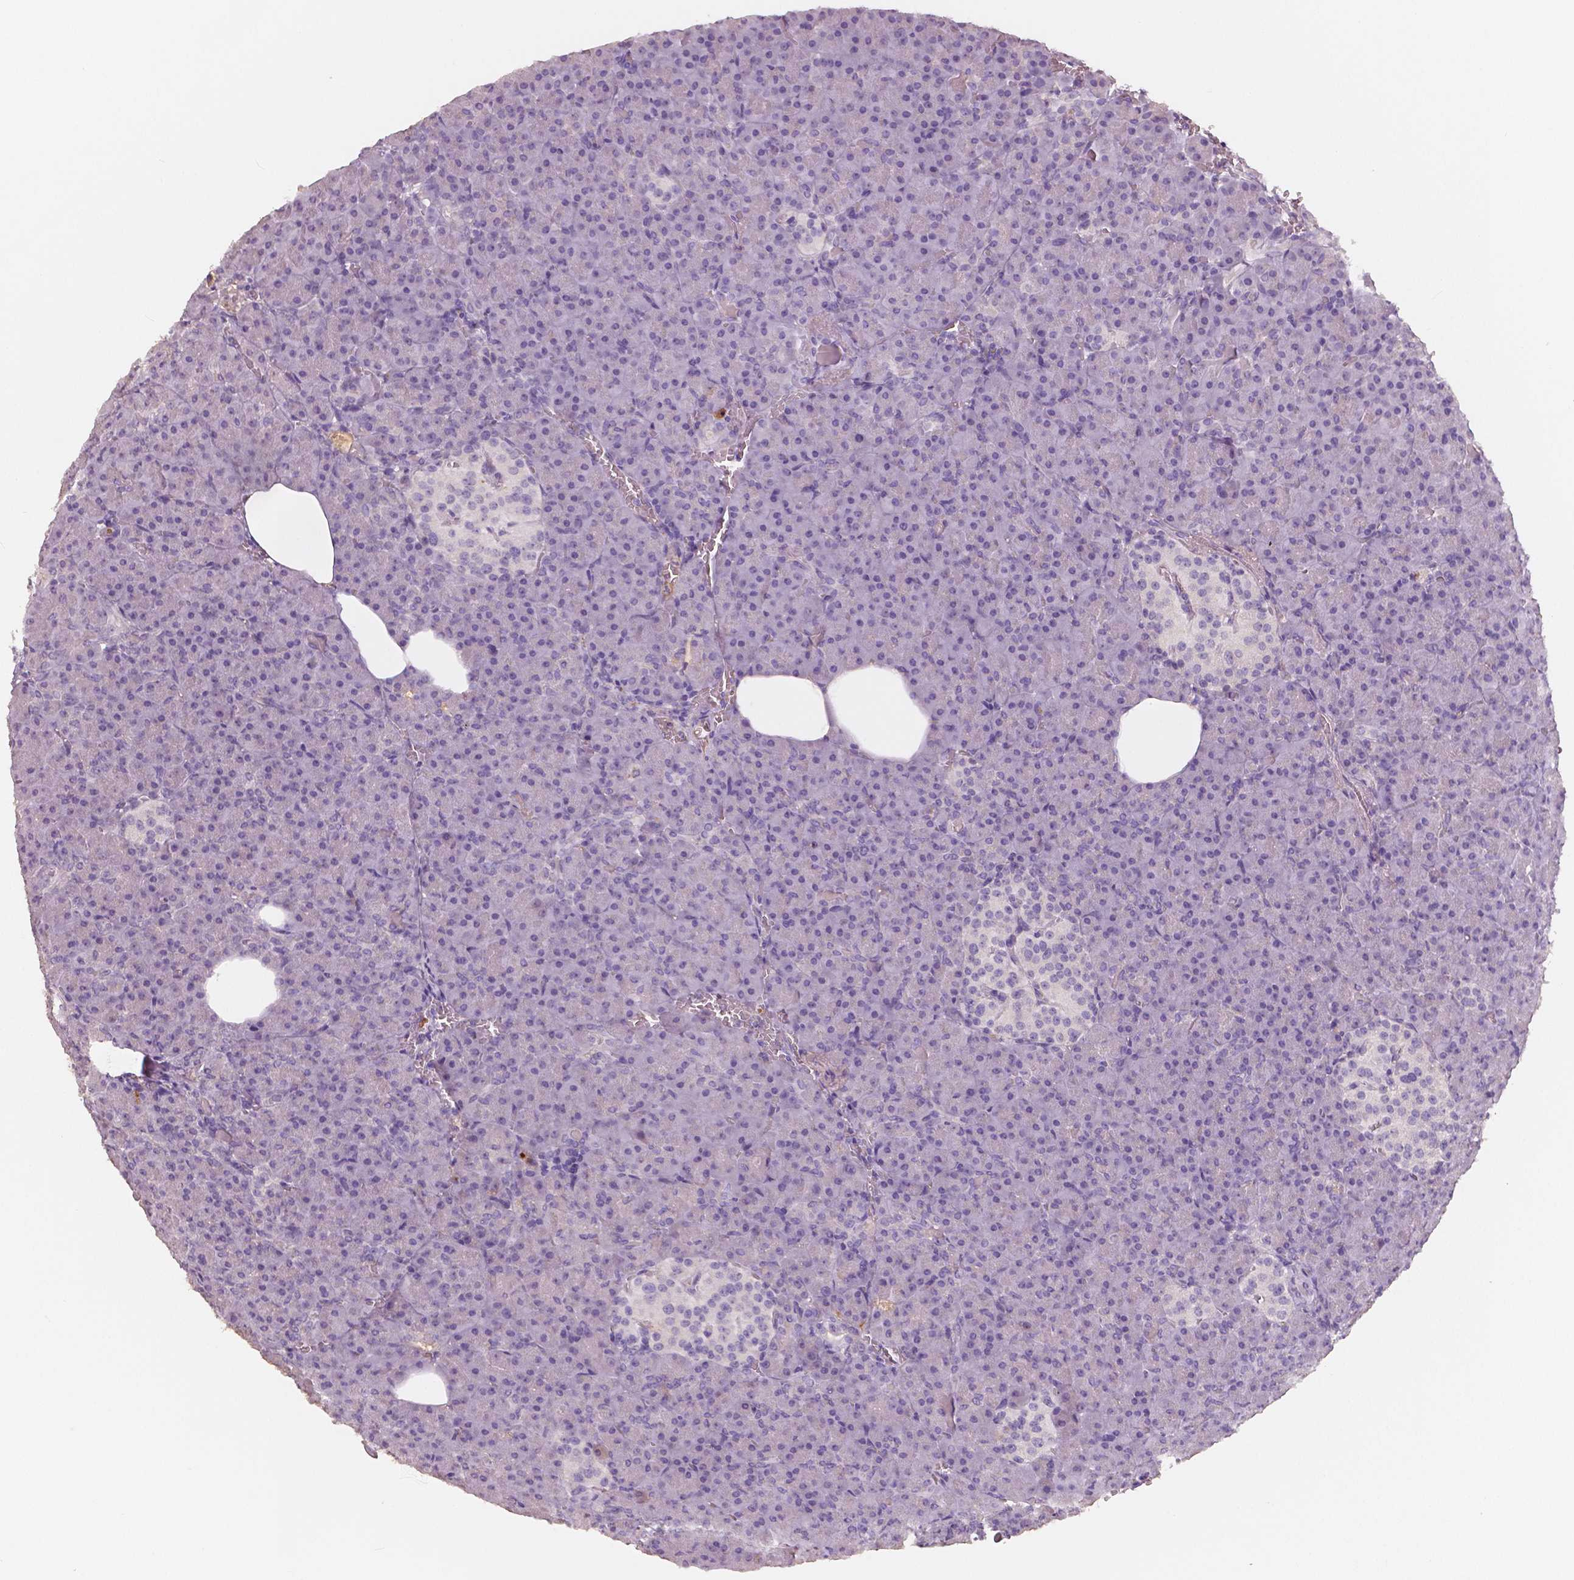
{"staining": {"intensity": "negative", "quantity": "none", "location": "none"}, "tissue": "pancreas", "cell_type": "Exocrine glandular cells", "image_type": "normal", "snomed": [{"axis": "morphology", "description": "Normal tissue, NOS"}, {"axis": "topography", "description": "Pancreas"}], "caption": "Immunohistochemistry (IHC) of benign human pancreas displays no expression in exocrine glandular cells.", "gene": "APOA4", "patient": {"sex": "female", "age": 74}}